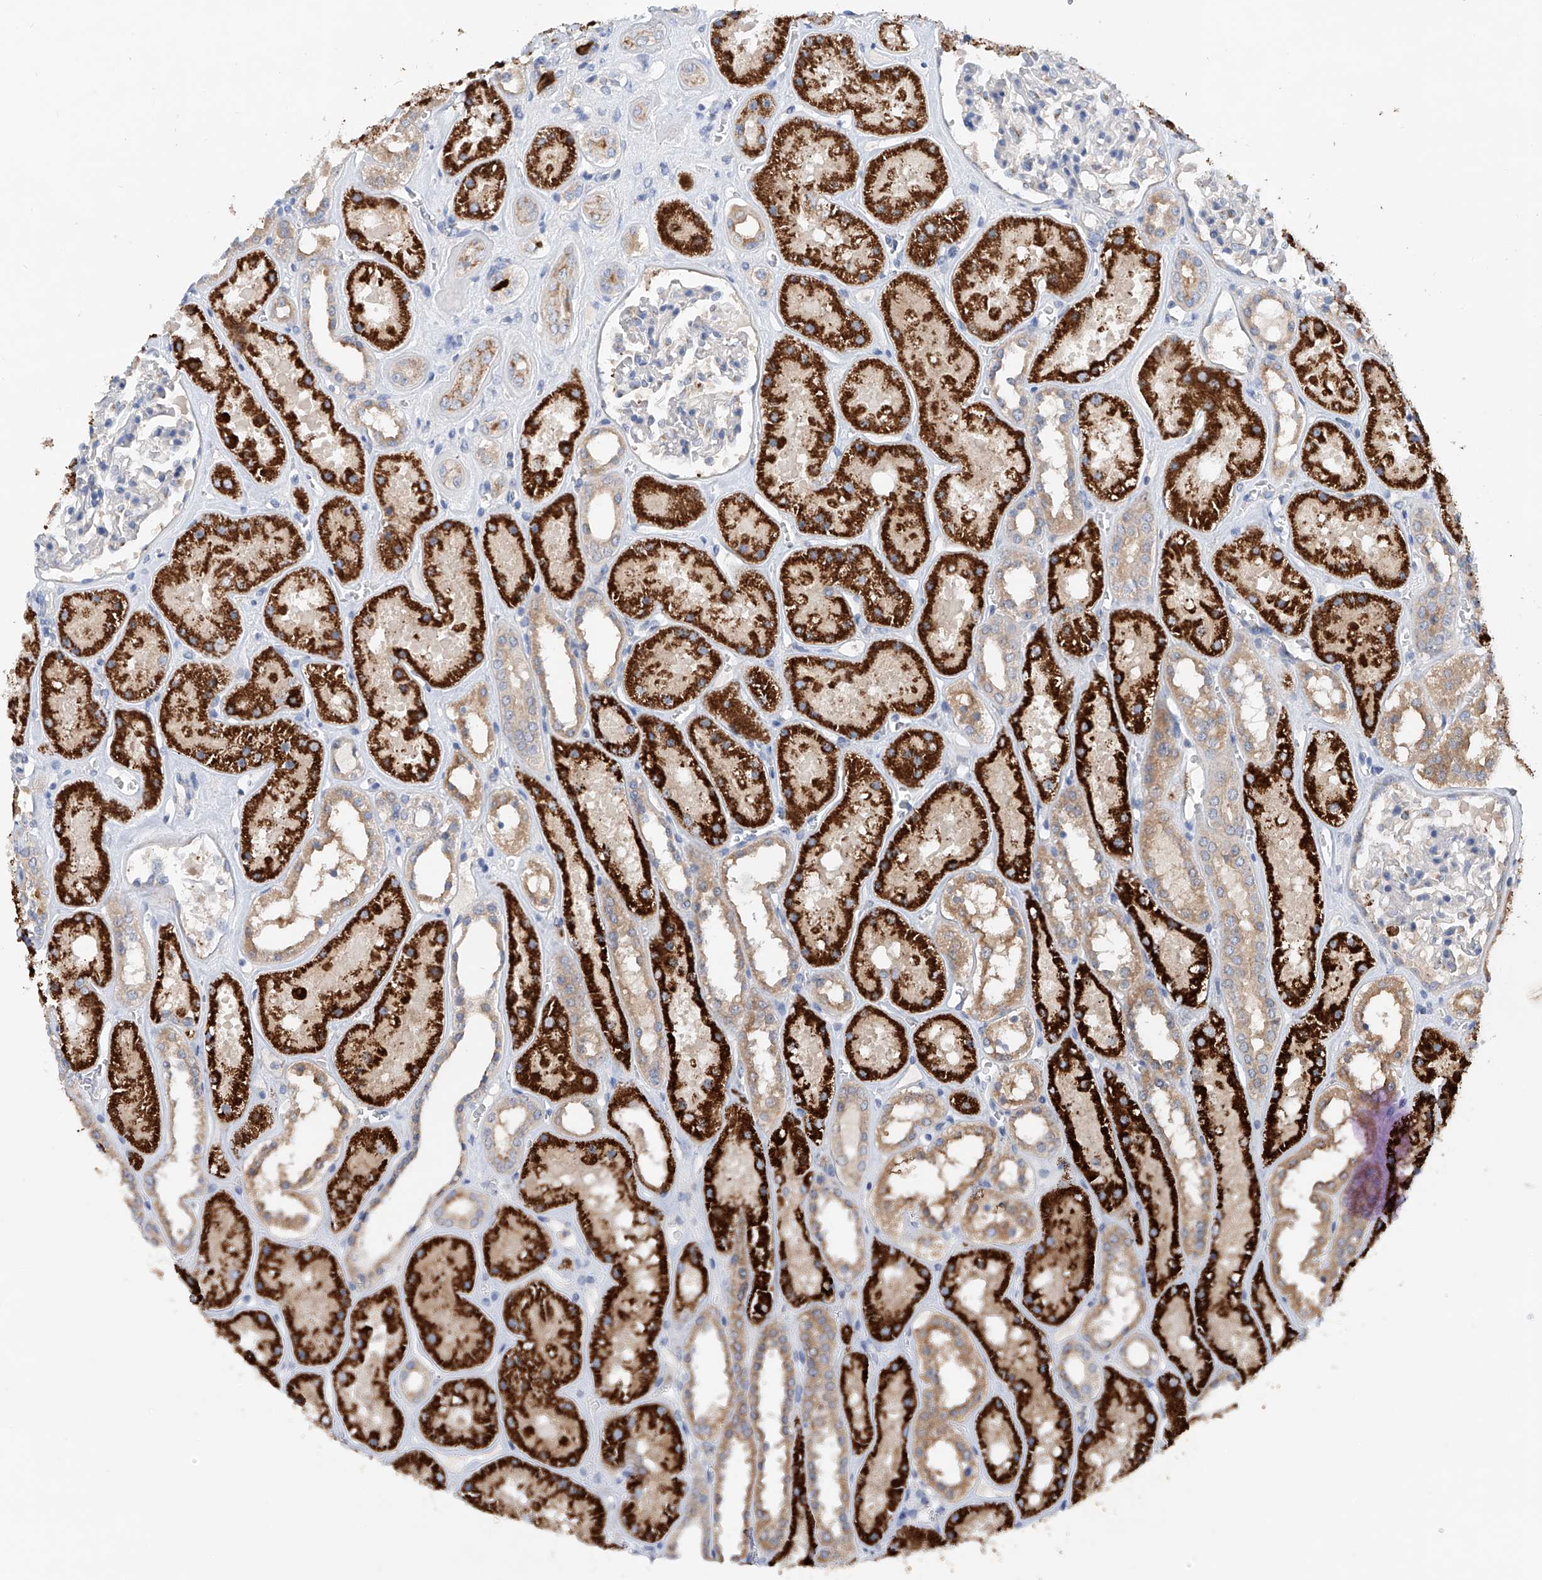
{"staining": {"intensity": "weak", "quantity": "<25%", "location": "cytoplasmic/membranous"}, "tissue": "kidney", "cell_type": "Cells in glomeruli", "image_type": "normal", "snomed": [{"axis": "morphology", "description": "Normal tissue, NOS"}, {"axis": "topography", "description": "Kidney"}], "caption": "The photomicrograph reveals no staining of cells in glomeruli in unremarkable kidney.", "gene": "GPC4", "patient": {"sex": "female", "age": 41}}